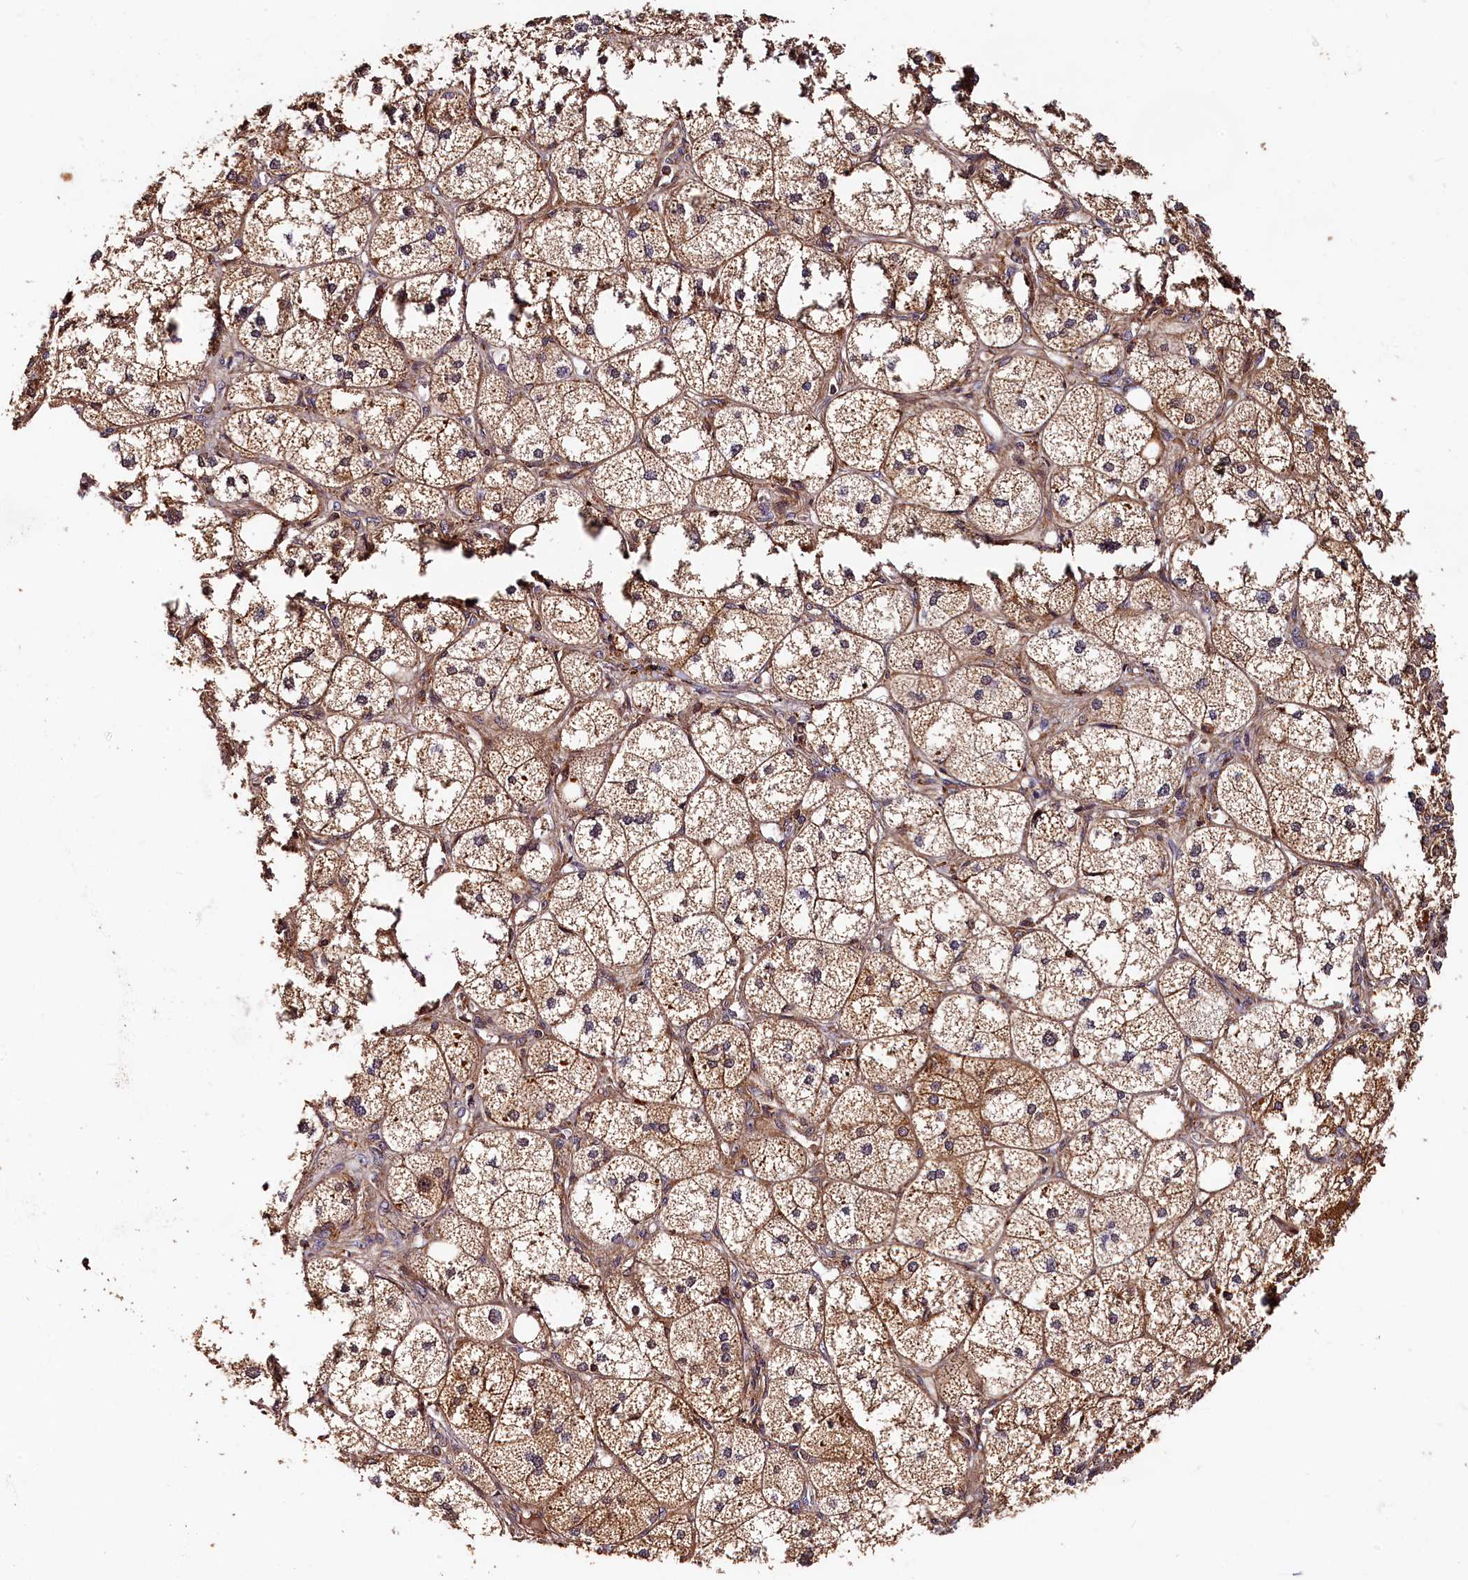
{"staining": {"intensity": "moderate", "quantity": ">75%", "location": "cytoplasmic/membranous,nuclear"}, "tissue": "adrenal gland", "cell_type": "Glandular cells", "image_type": "normal", "snomed": [{"axis": "morphology", "description": "Normal tissue, NOS"}, {"axis": "topography", "description": "Adrenal gland"}], "caption": "Brown immunohistochemical staining in unremarkable adrenal gland demonstrates moderate cytoplasmic/membranous,nuclear positivity in approximately >75% of glandular cells. (Stains: DAB (3,3'-diaminobenzidine) in brown, nuclei in blue, Microscopy: brightfield microscopy at high magnification).", "gene": "HMOX2", "patient": {"sex": "female", "age": 61}}